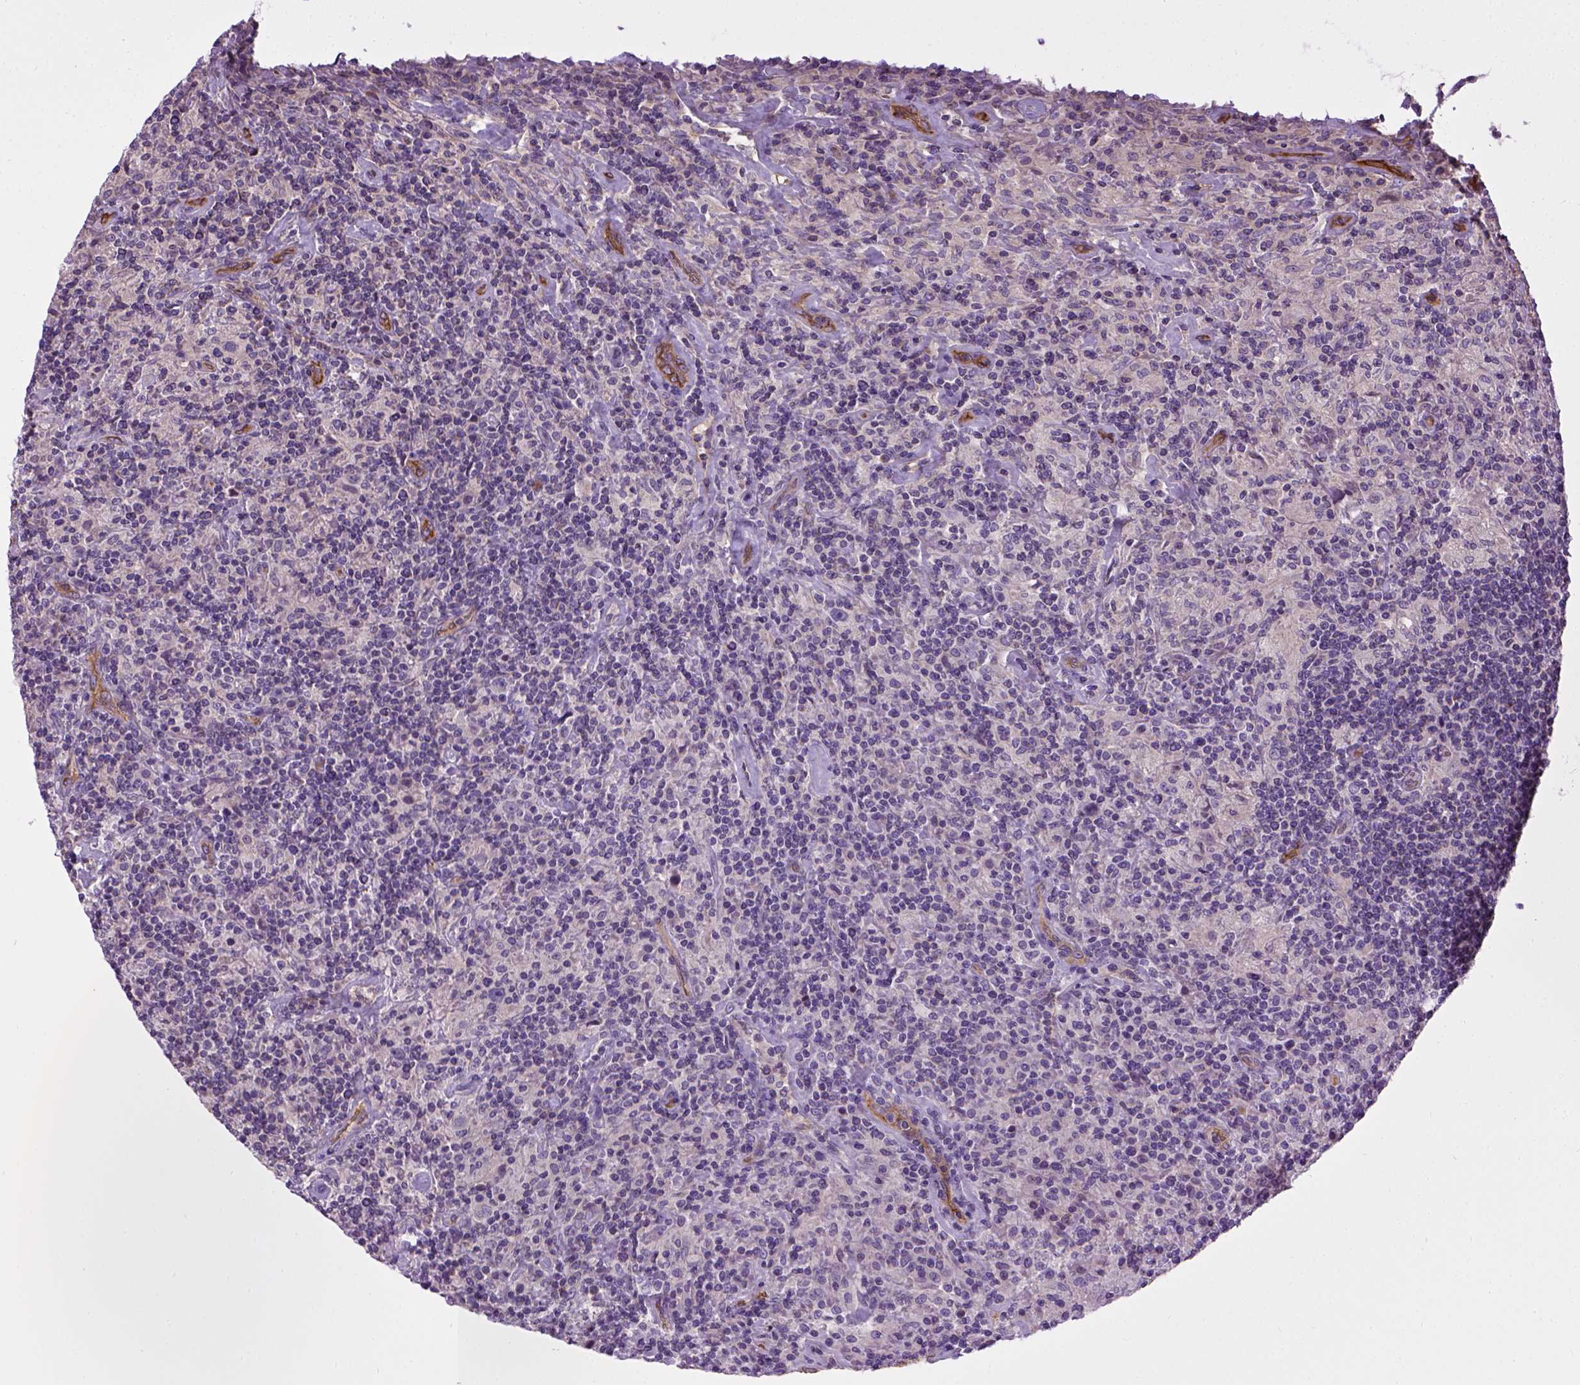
{"staining": {"intensity": "negative", "quantity": "none", "location": "none"}, "tissue": "lymphoma", "cell_type": "Tumor cells", "image_type": "cancer", "snomed": [{"axis": "morphology", "description": "Hodgkin's disease, NOS"}, {"axis": "topography", "description": "Lymph node"}], "caption": "Hodgkin's disease was stained to show a protein in brown. There is no significant staining in tumor cells.", "gene": "ENG", "patient": {"sex": "male", "age": 70}}